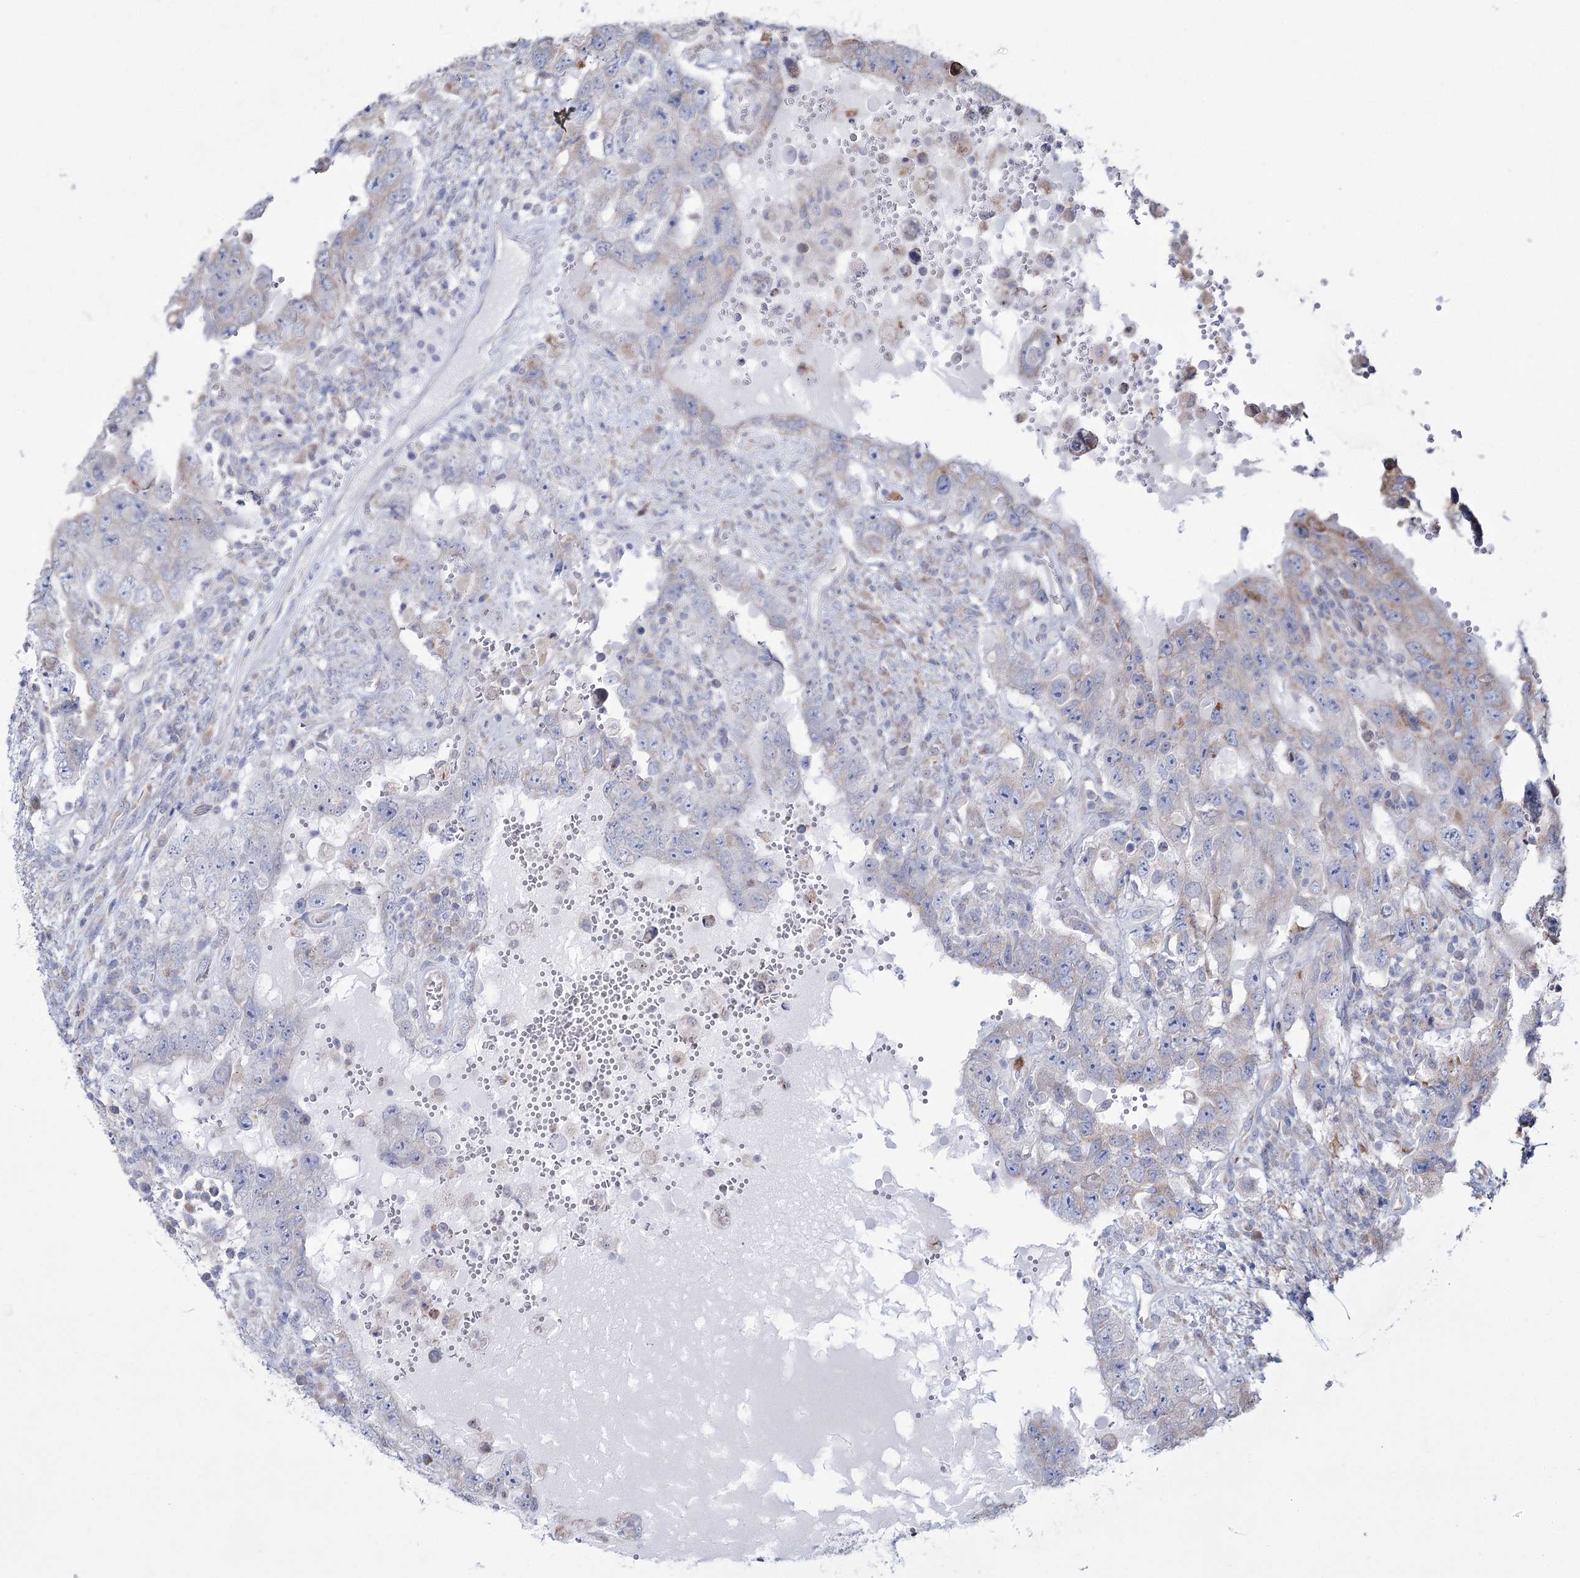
{"staining": {"intensity": "negative", "quantity": "none", "location": "none"}, "tissue": "testis cancer", "cell_type": "Tumor cells", "image_type": "cancer", "snomed": [{"axis": "morphology", "description": "Carcinoma, Embryonal, NOS"}, {"axis": "topography", "description": "Testis"}], "caption": "High power microscopy histopathology image of an IHC photomicrograph of testis cancer, revealing no significant positivity in tumor cells.", "gene": "NIPAL4", "patient": {"sex": "male", "age": 26}}